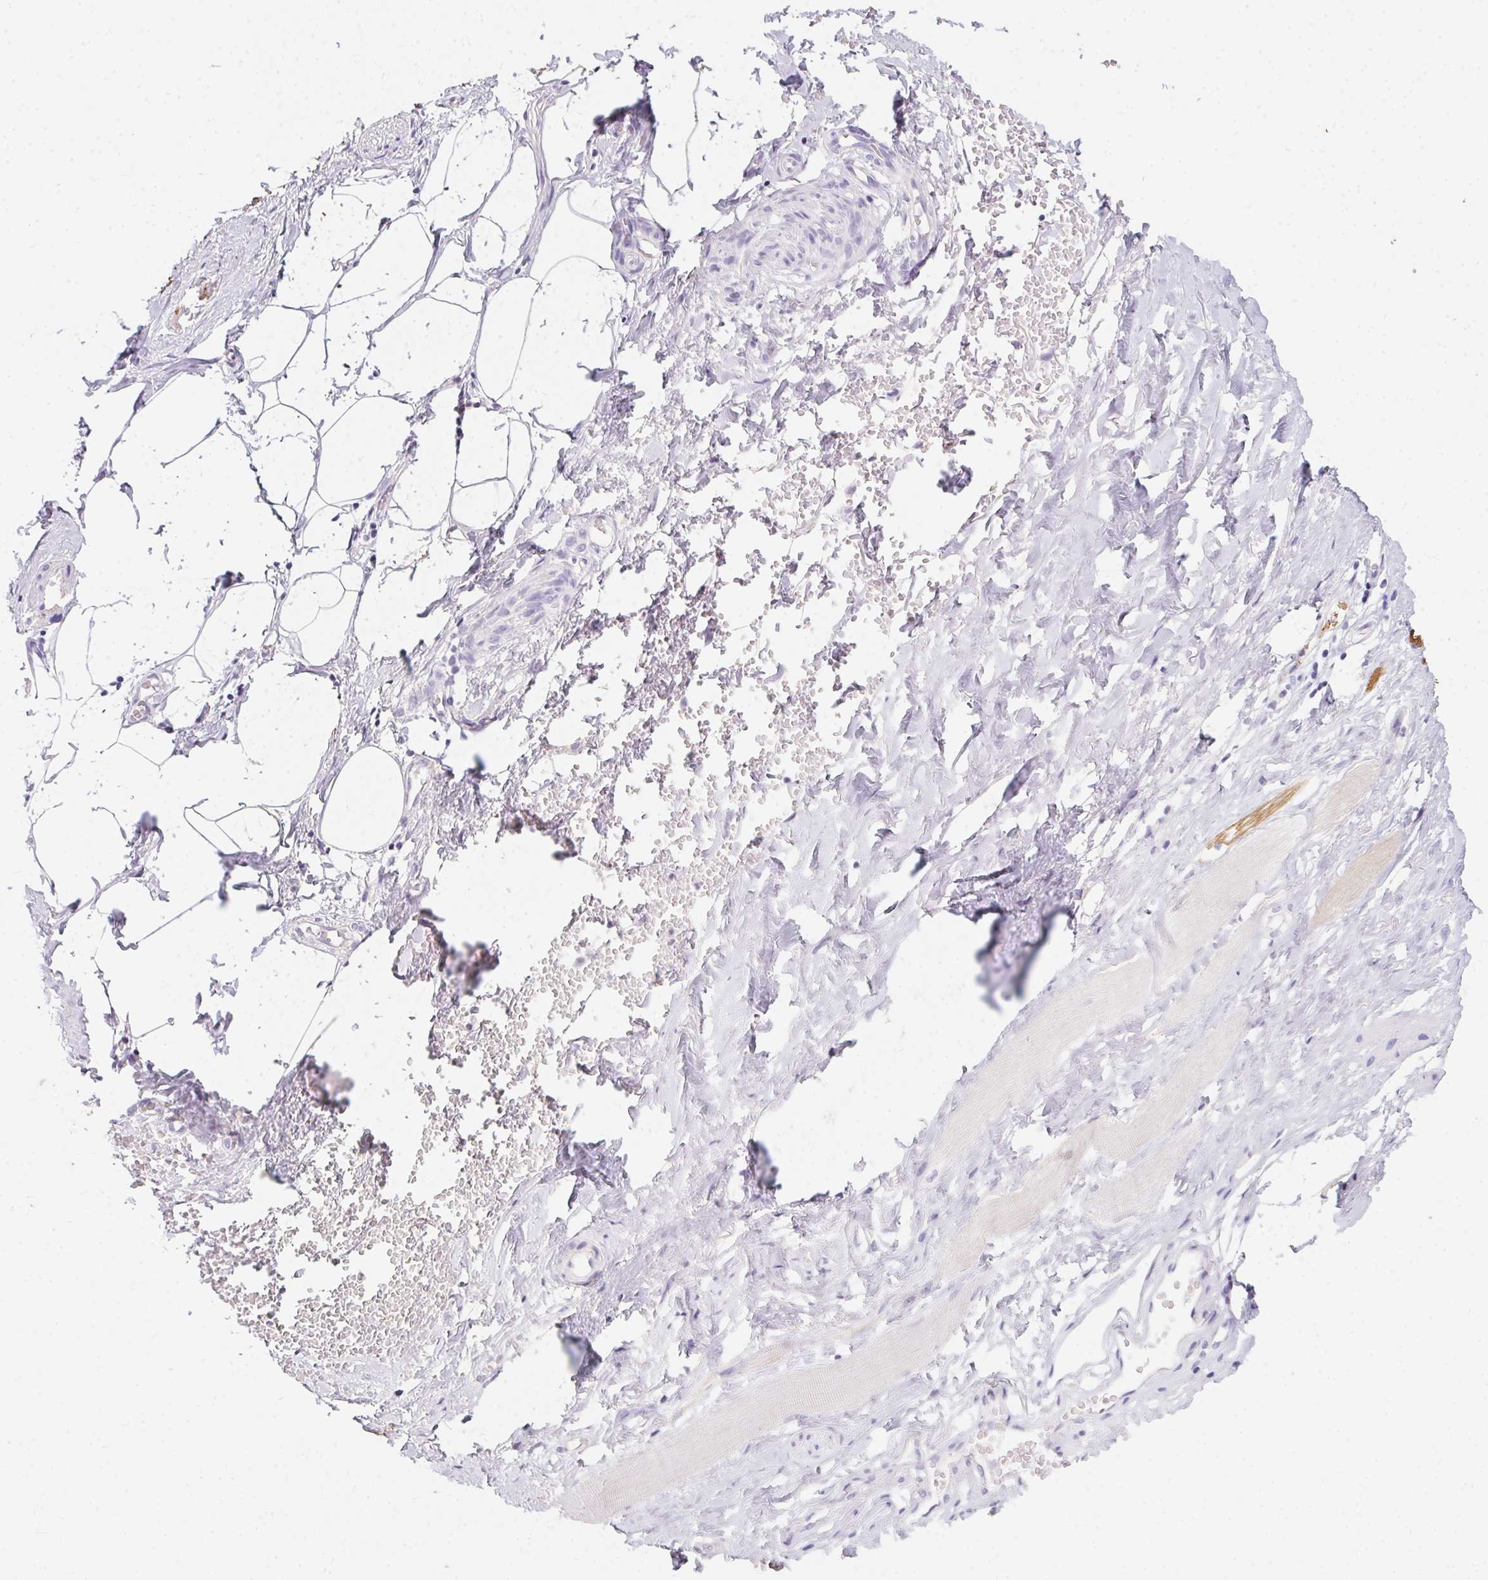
{"staining": {"intensity": "negative", "quantity": "none", "location": "none"}, "tissue": "adipose tissue", "cell_type": "Adipocytes", "image_type": "normal", "snomed": [{"axis": "morphology", "description": "Normal tissue, NOS"}, {"axis": "topography", "description": "Prostate"}, {"axis": "topography", "description": "Peripheral nerve tissue"}], "caption": "The immunohistochemistry histopathology image has no significant expression in adipocytes of adipose tissue.", "gene": "MYL4", "patient": {"sex": "male", "age": 55}}